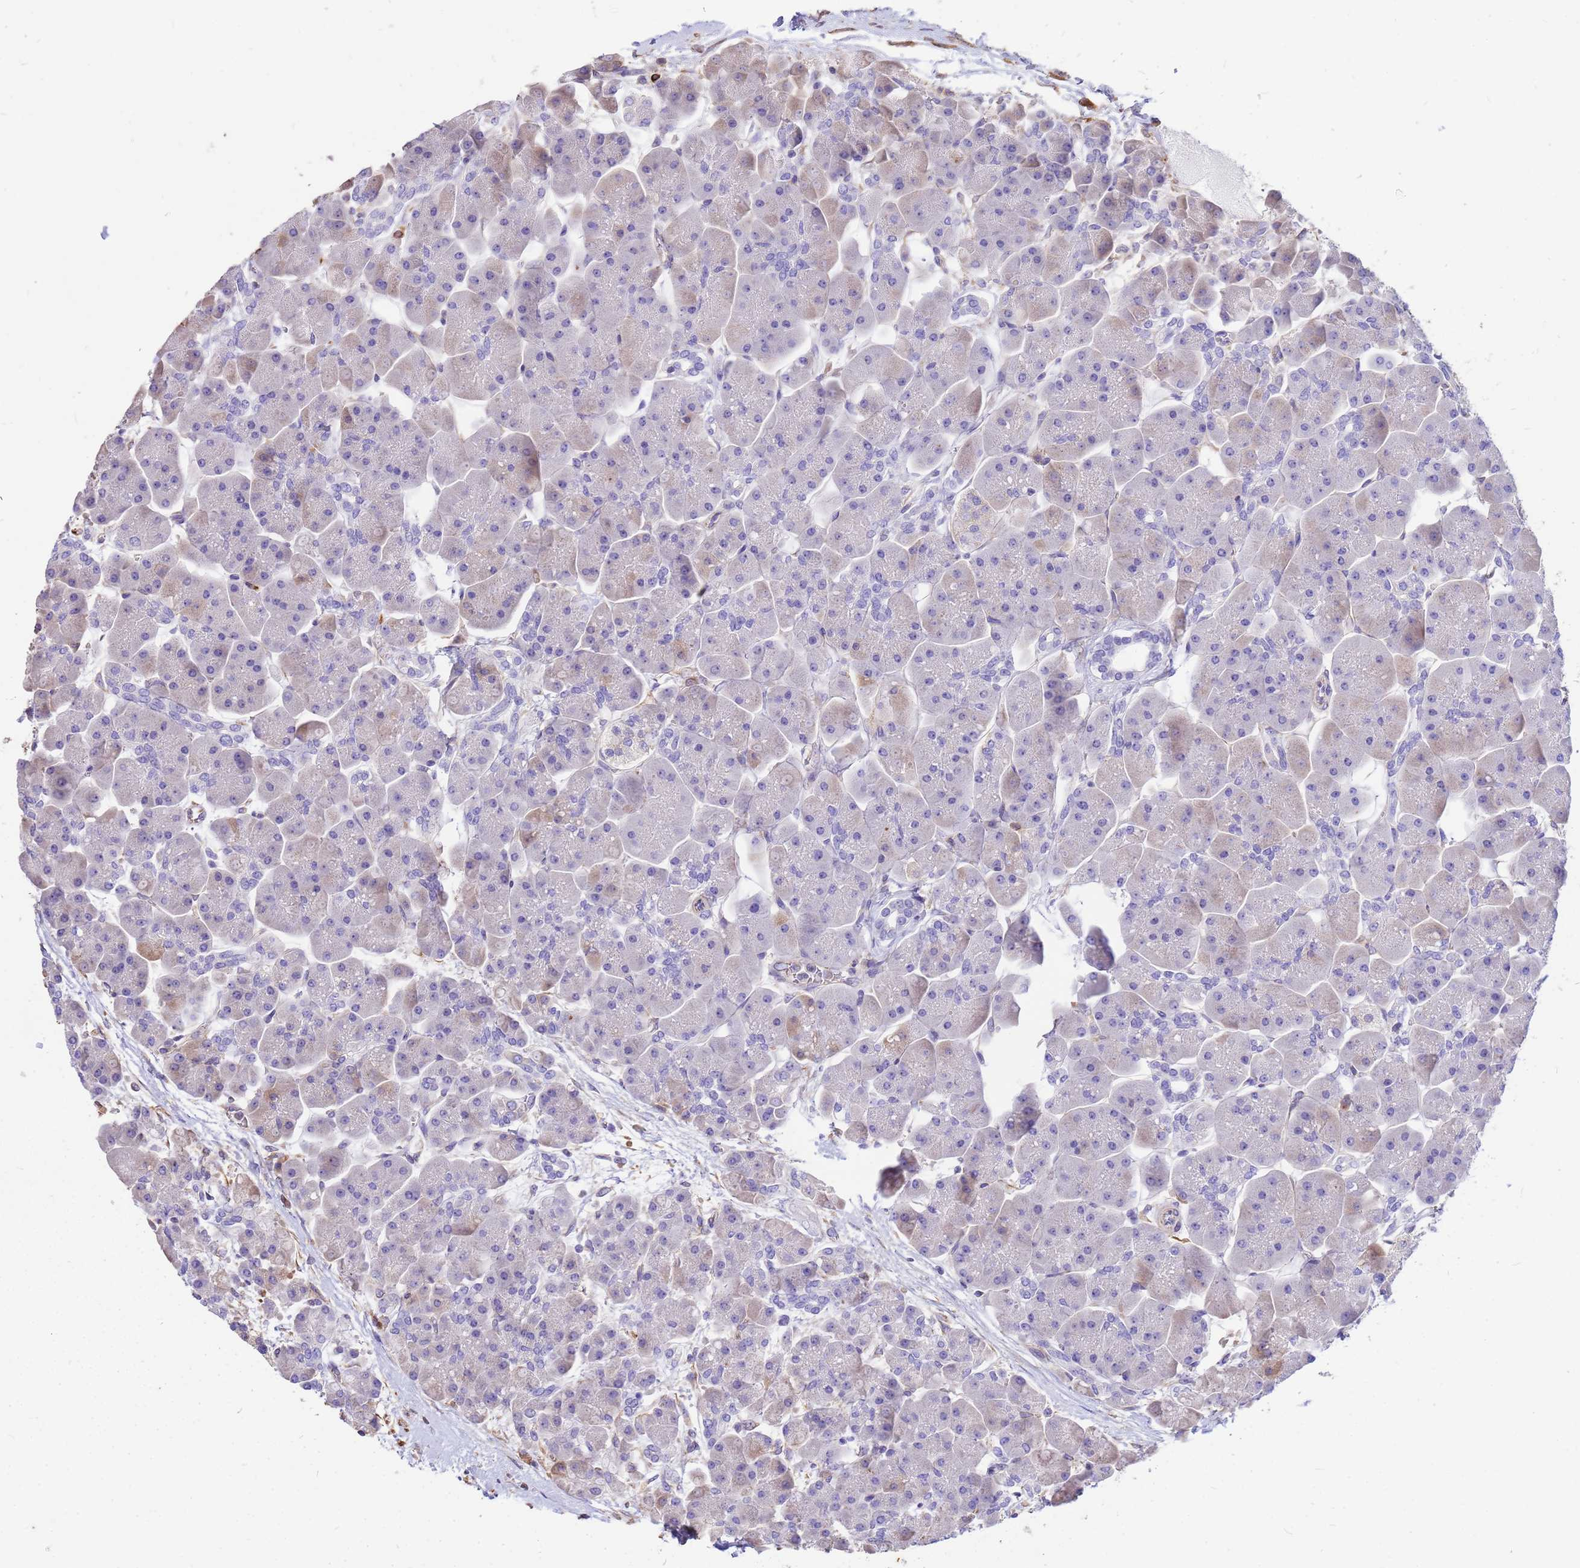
{"staining": {"intensity": "weak", "quantity": "<25%", "location": "cytoplasmic/membranous"}, "tissue": "pancreas", "cell_type": "Exocrine glandular cells", "image_type": "normal", "snomed": [{"axis": "morphology", "description": "Normal tissue, NOS"}, {"axis": "topography", "description": "Pancreas"}], "caption": "This is an immunohistochemistry (IHC) histopathology image of unremarkable pancreas. There is no staining in exocrine glandular cells.", "gene": "TCEAL3", "patient": {"sex": "male", "age": 66}}